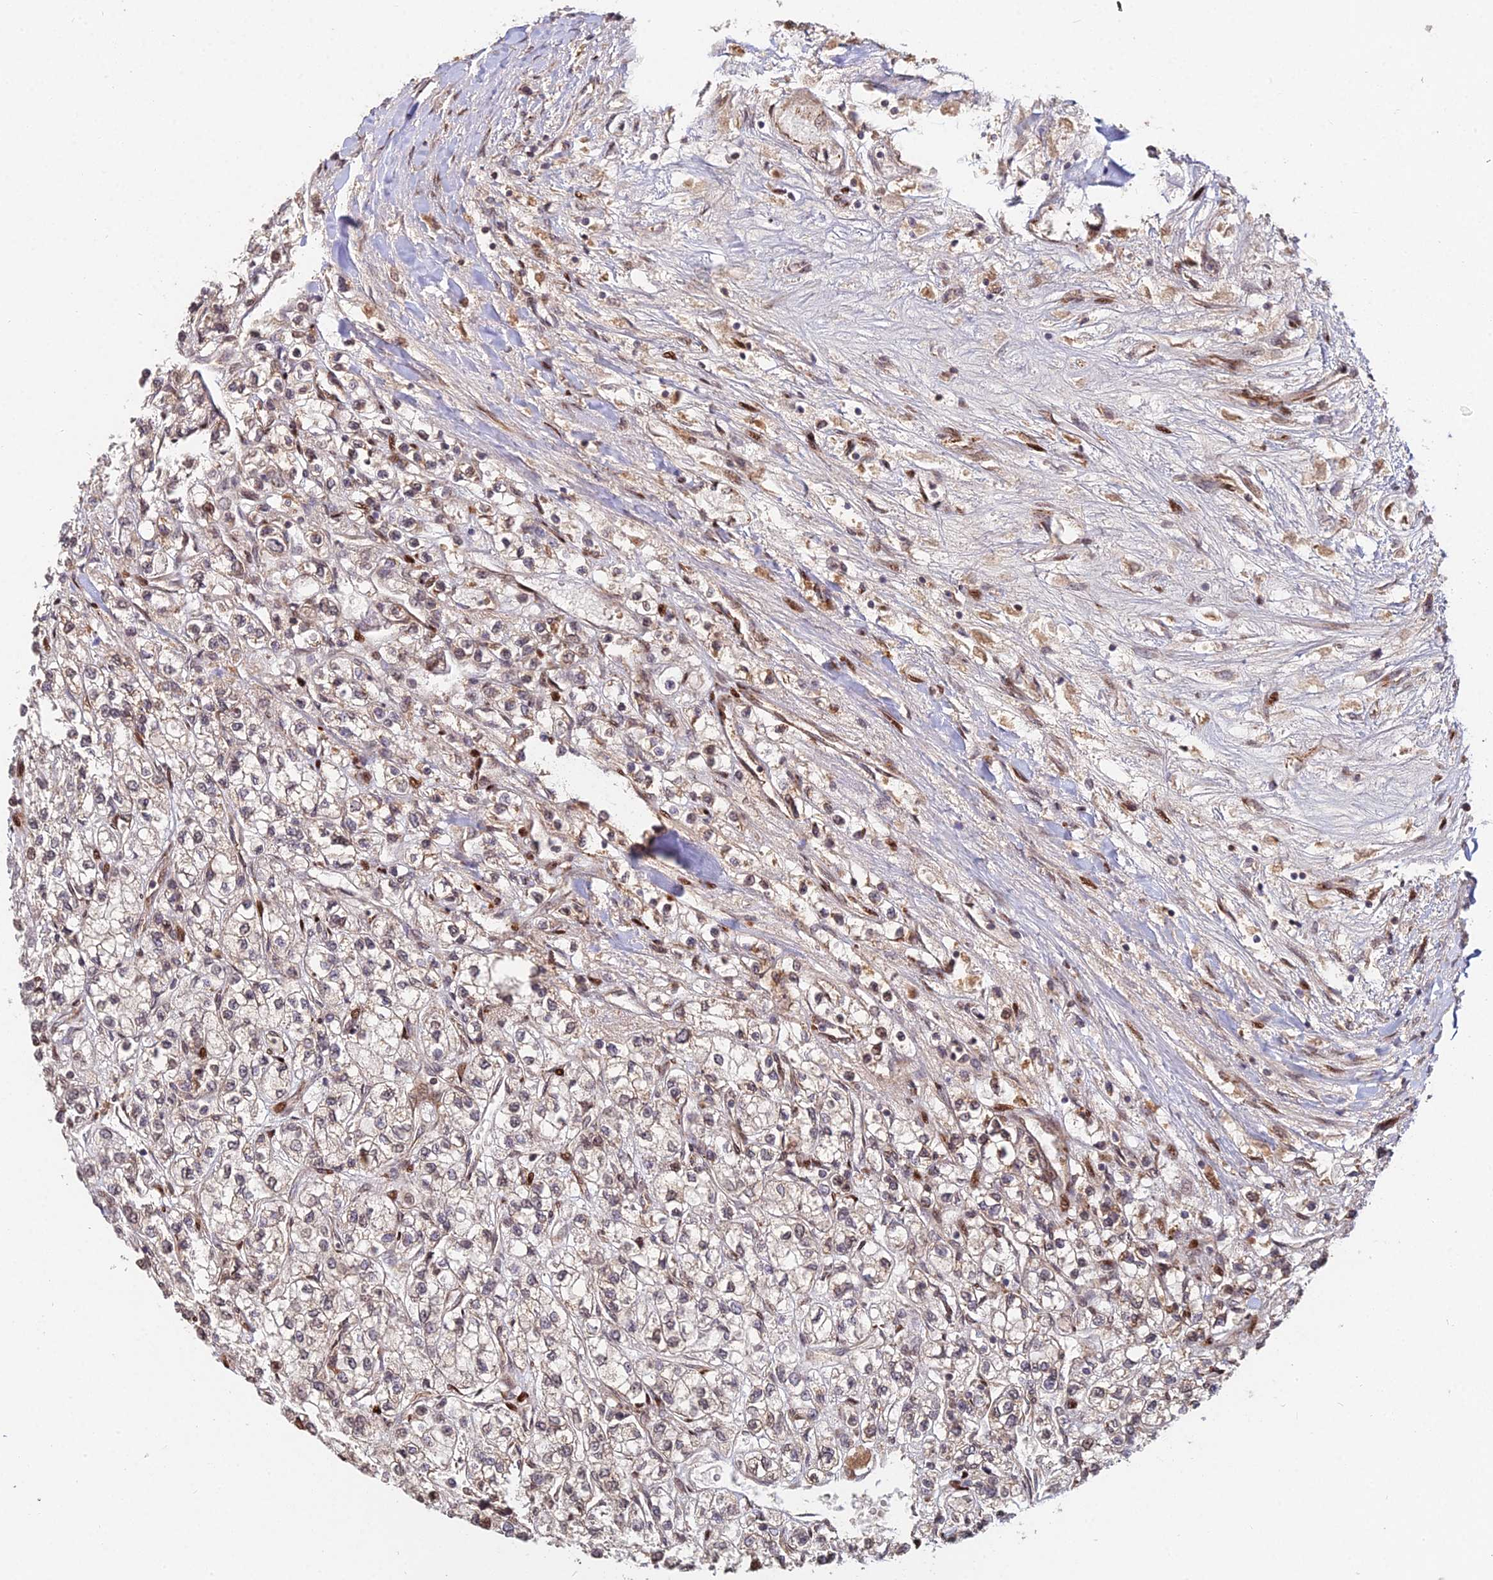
{"staining": {"intensity": "negative", "quantity": "none", "location": "none"}, "tissue": "renal cancer", "cell_type": "Tumor cells", "image_type": "cancer", "snomed": [{"axis": "morphology", "description": "Adenocarcinoma, NOS"}, {"axis": "topography", "description": "Kidney"}], "caption": "IHC of human renal cancer displays no positivity in tumor cells.", "gene": "RBMS2", "patient": {"sex": "male", "age": 80}}